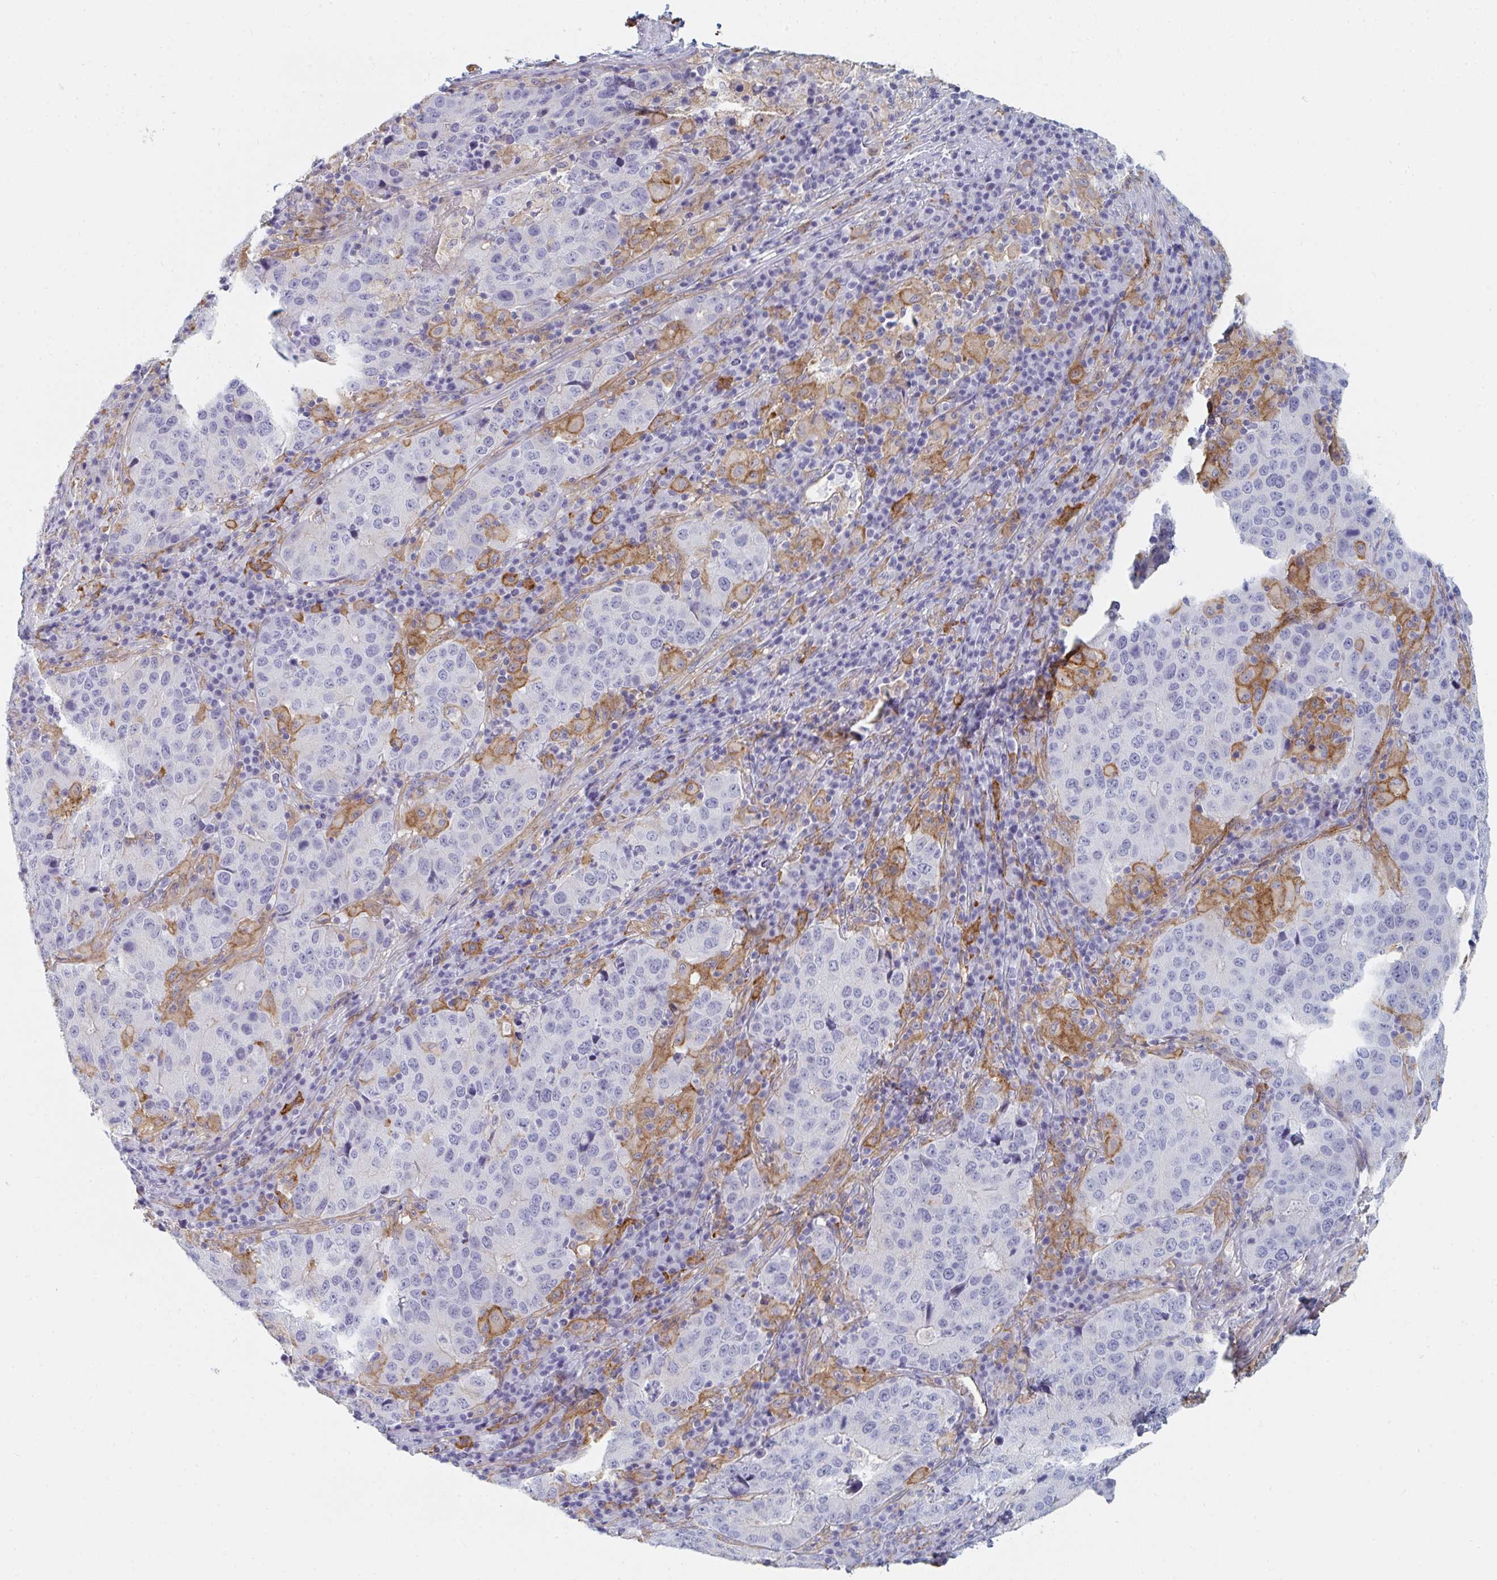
{"staining": {"intensity": "moderate", "quantity": "<25%", "location": "cytoplasmic/membranous"}, "tissue": "stomach cancer", "cell_type": "Tumor cells", "image_type": "cancer", "snomed": [{"axis": "morphology", "description": "Adenocarcinoma, NOS"}, {"axis": "topography", "description": "Stomach"}], "caption": "IHC staining of stomach cancer (adenocarcinoma), which reveals low levels of moderate cytoplasmic/membranous staining in approximately <25% of tumor cells indicating moderate cytoplasmic/membranous protein positivity. The staining was performed using DAB (brown) for protein detection and nuclei were counterstained in hematoxylin (blue).", "gene": "DAB2", "patient": {"sex": "male", "age": 71}}